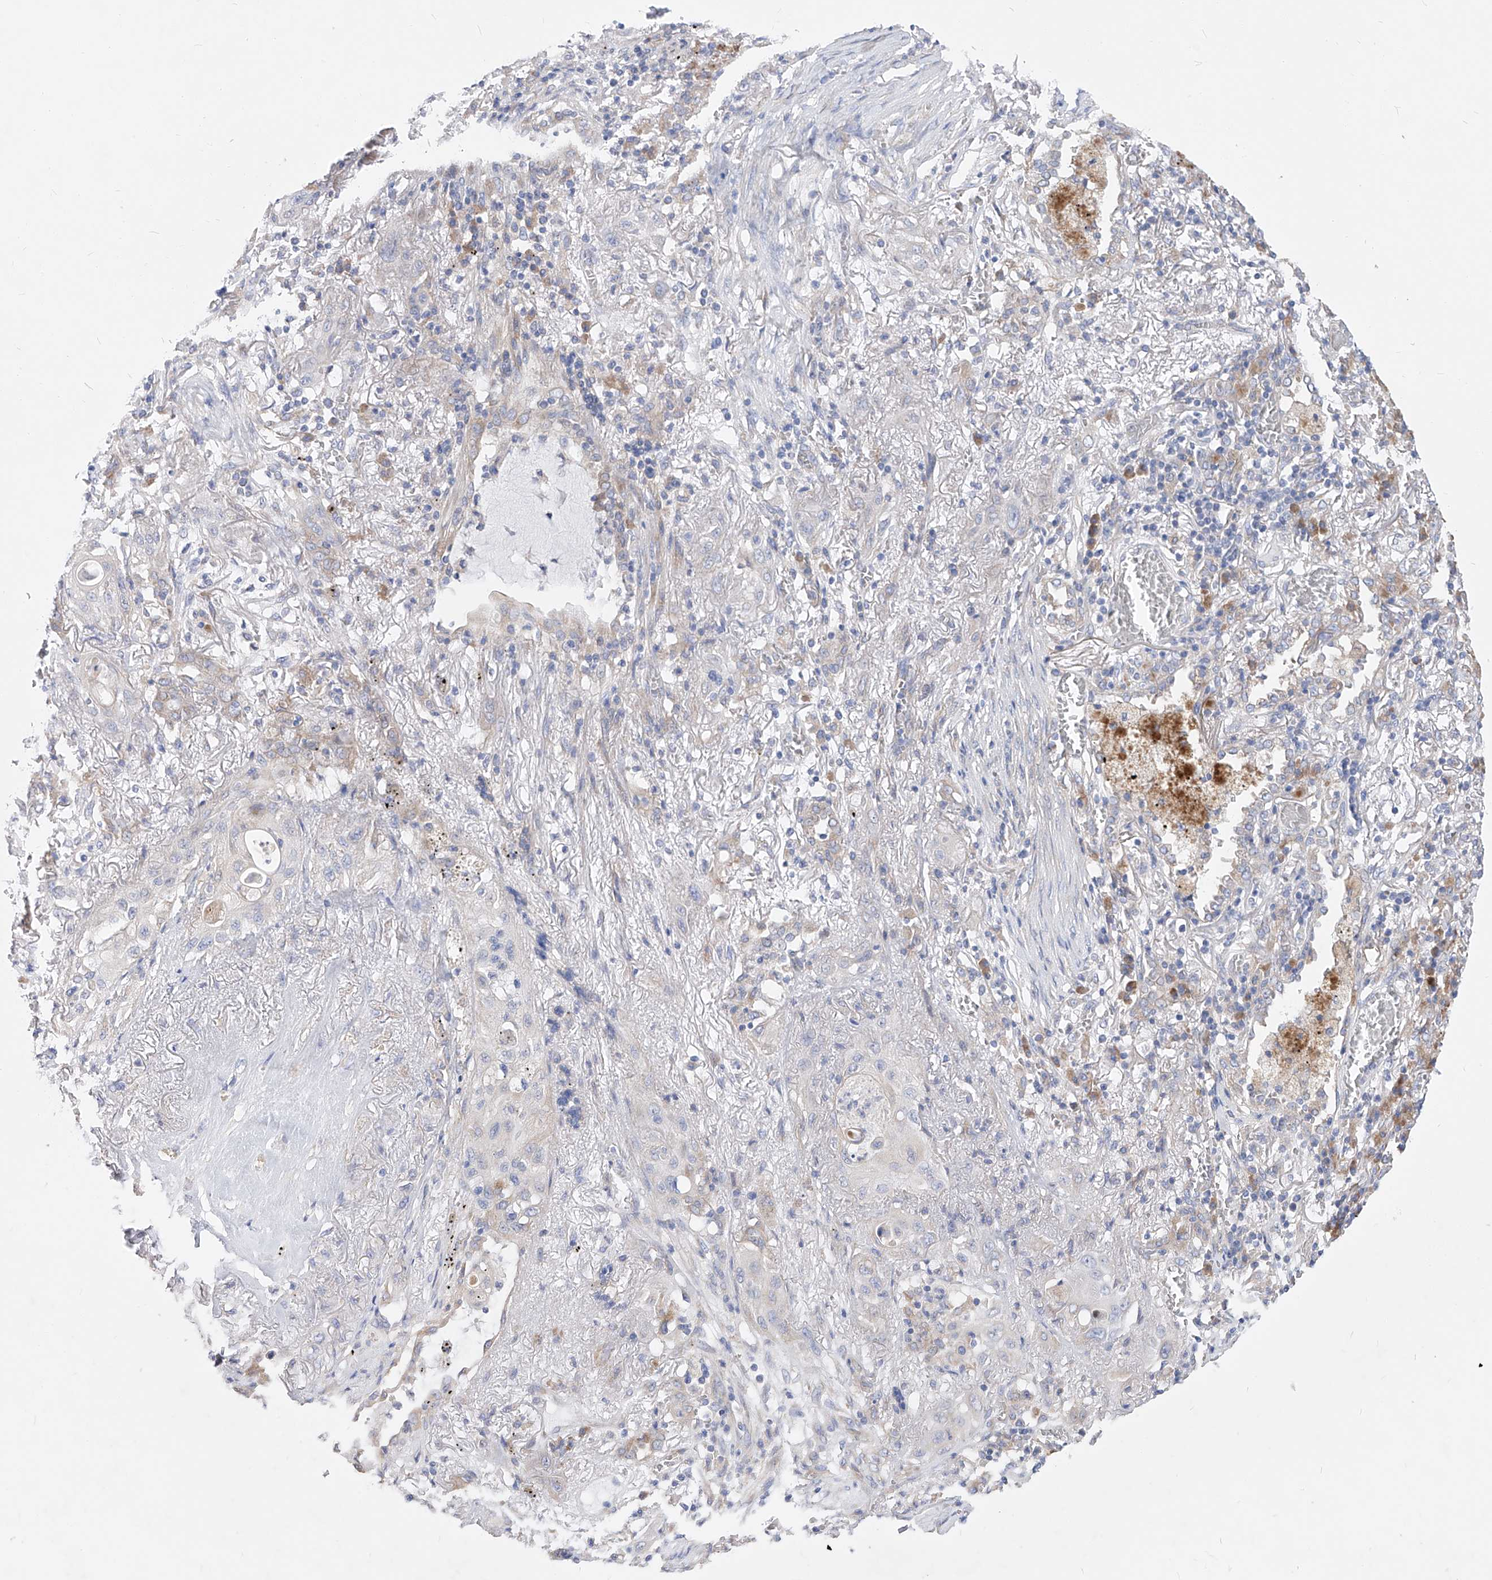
{"staining": {"intensity": "negative", "quantity": "none", "location": "none"}, "tissue": "lung cancer", "cell_type": "Tumor cells", "image_type": "cancer", "snomed": [{"axis": "morphology", "description": "Squamous cell carcinoma, NOS"}, {"axis": "topography", "description": "Lung"}], "caption": "Immunohistochemistry (IHC) histopathology image of neoplastic tissue: lung squamous cell carcinoma stained with DAB (3,3'-diaminobenzidine) displays no significant protein expression in tumor cells.", "gene": "UFL1", "patient": {"sex": "female", "age": 47}}